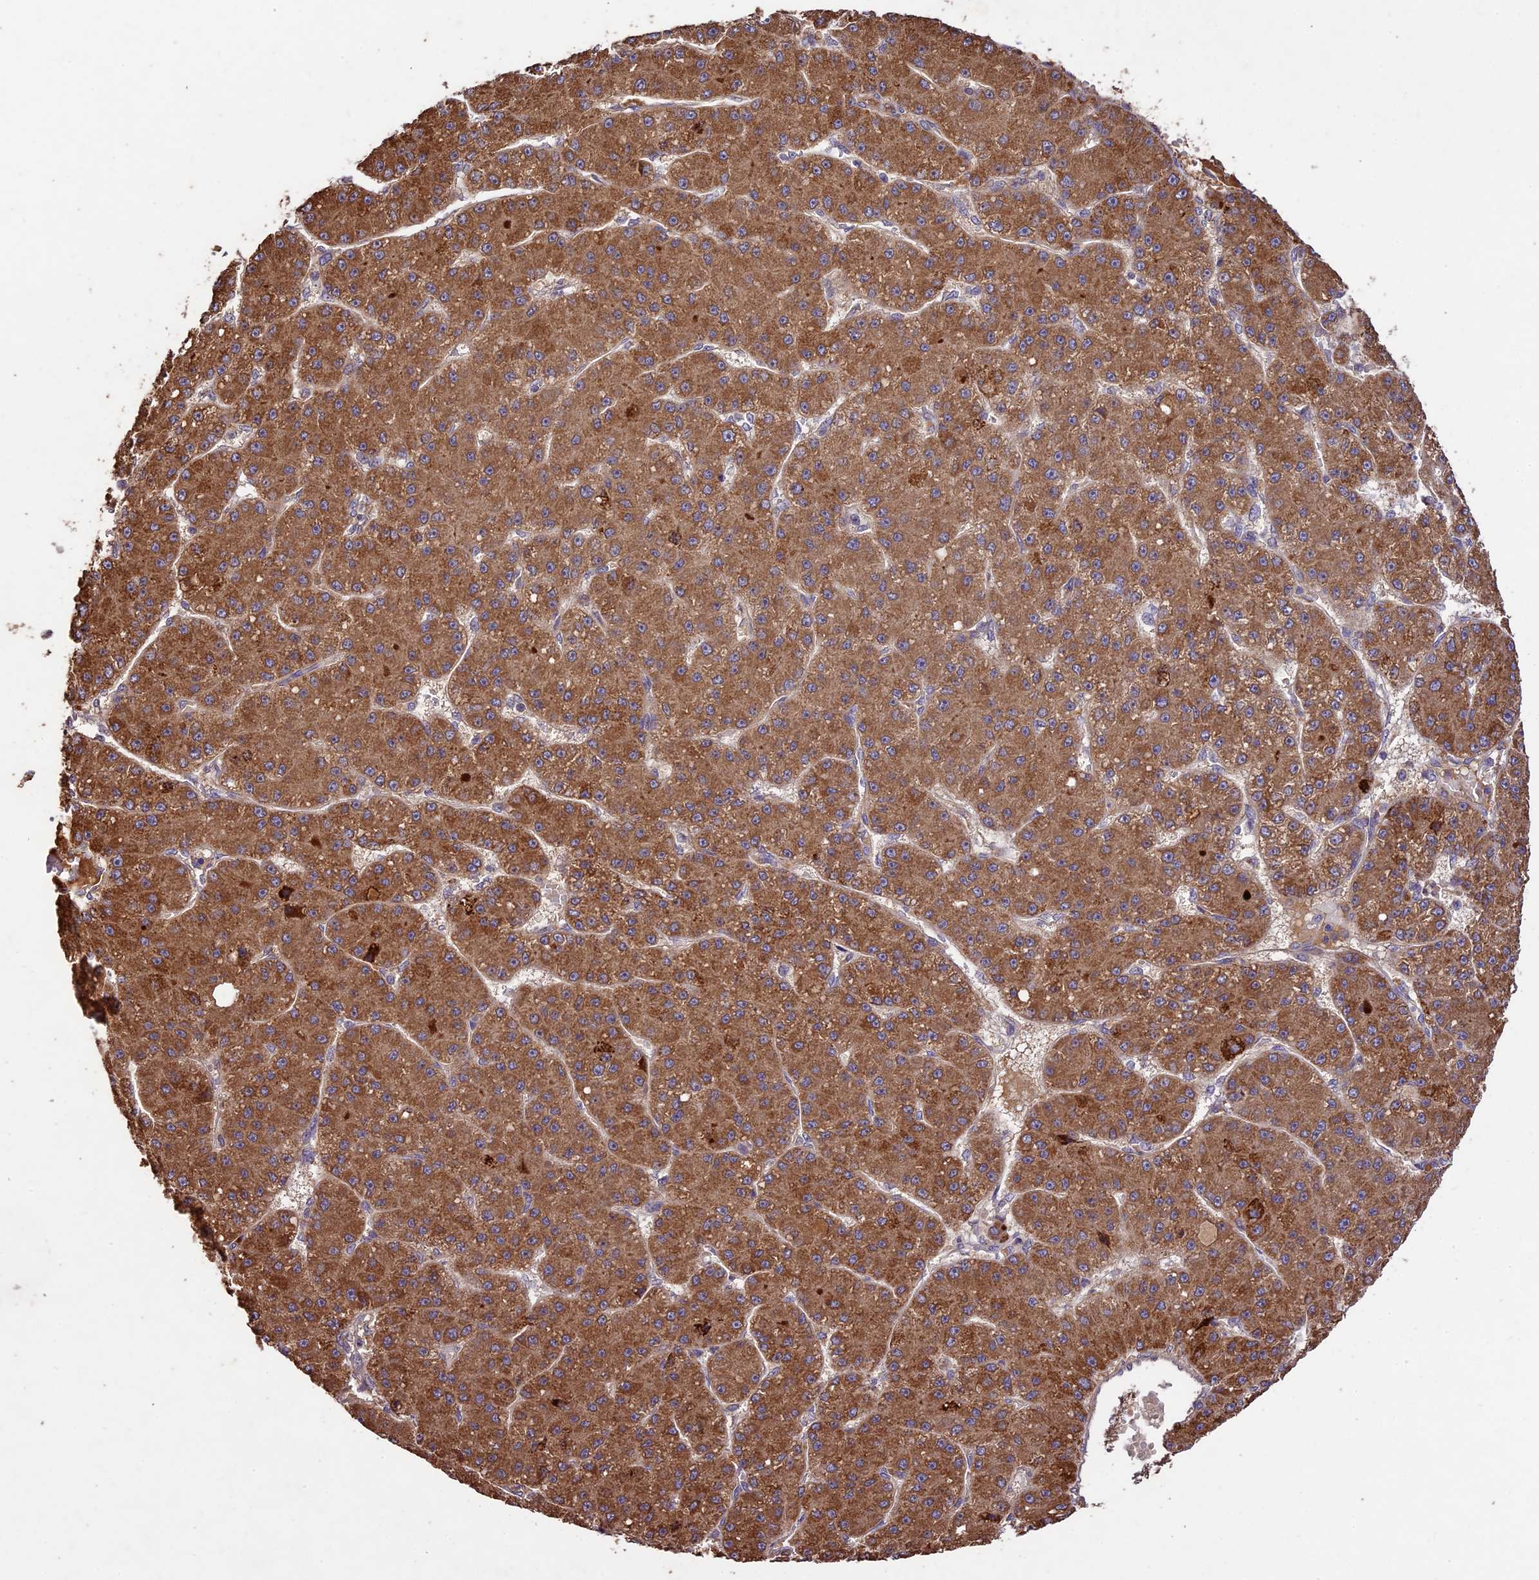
{"staining": {"intensity": "moderate", "quantity": ">75%", "location": "cytoplasmic/membranous"}, "tissue": "liver cancer", "cell_type": "Tumor cells", "image_type": "cancer", "snomed": [{"axis": "morphology", "description": "Carcinoma, Hepatocellular, NOS"}, {"axis": "topography", "description": "Liver"}], "caption": "Liver hepatocellular carcinoma was stained to show a protein in brown. There is medium levels of moderate cytoplasmic/membranous positivity in about >75% of tumor cells.", "gene": "CRLF1", "patient": {"sex": "male", "age": 67}}